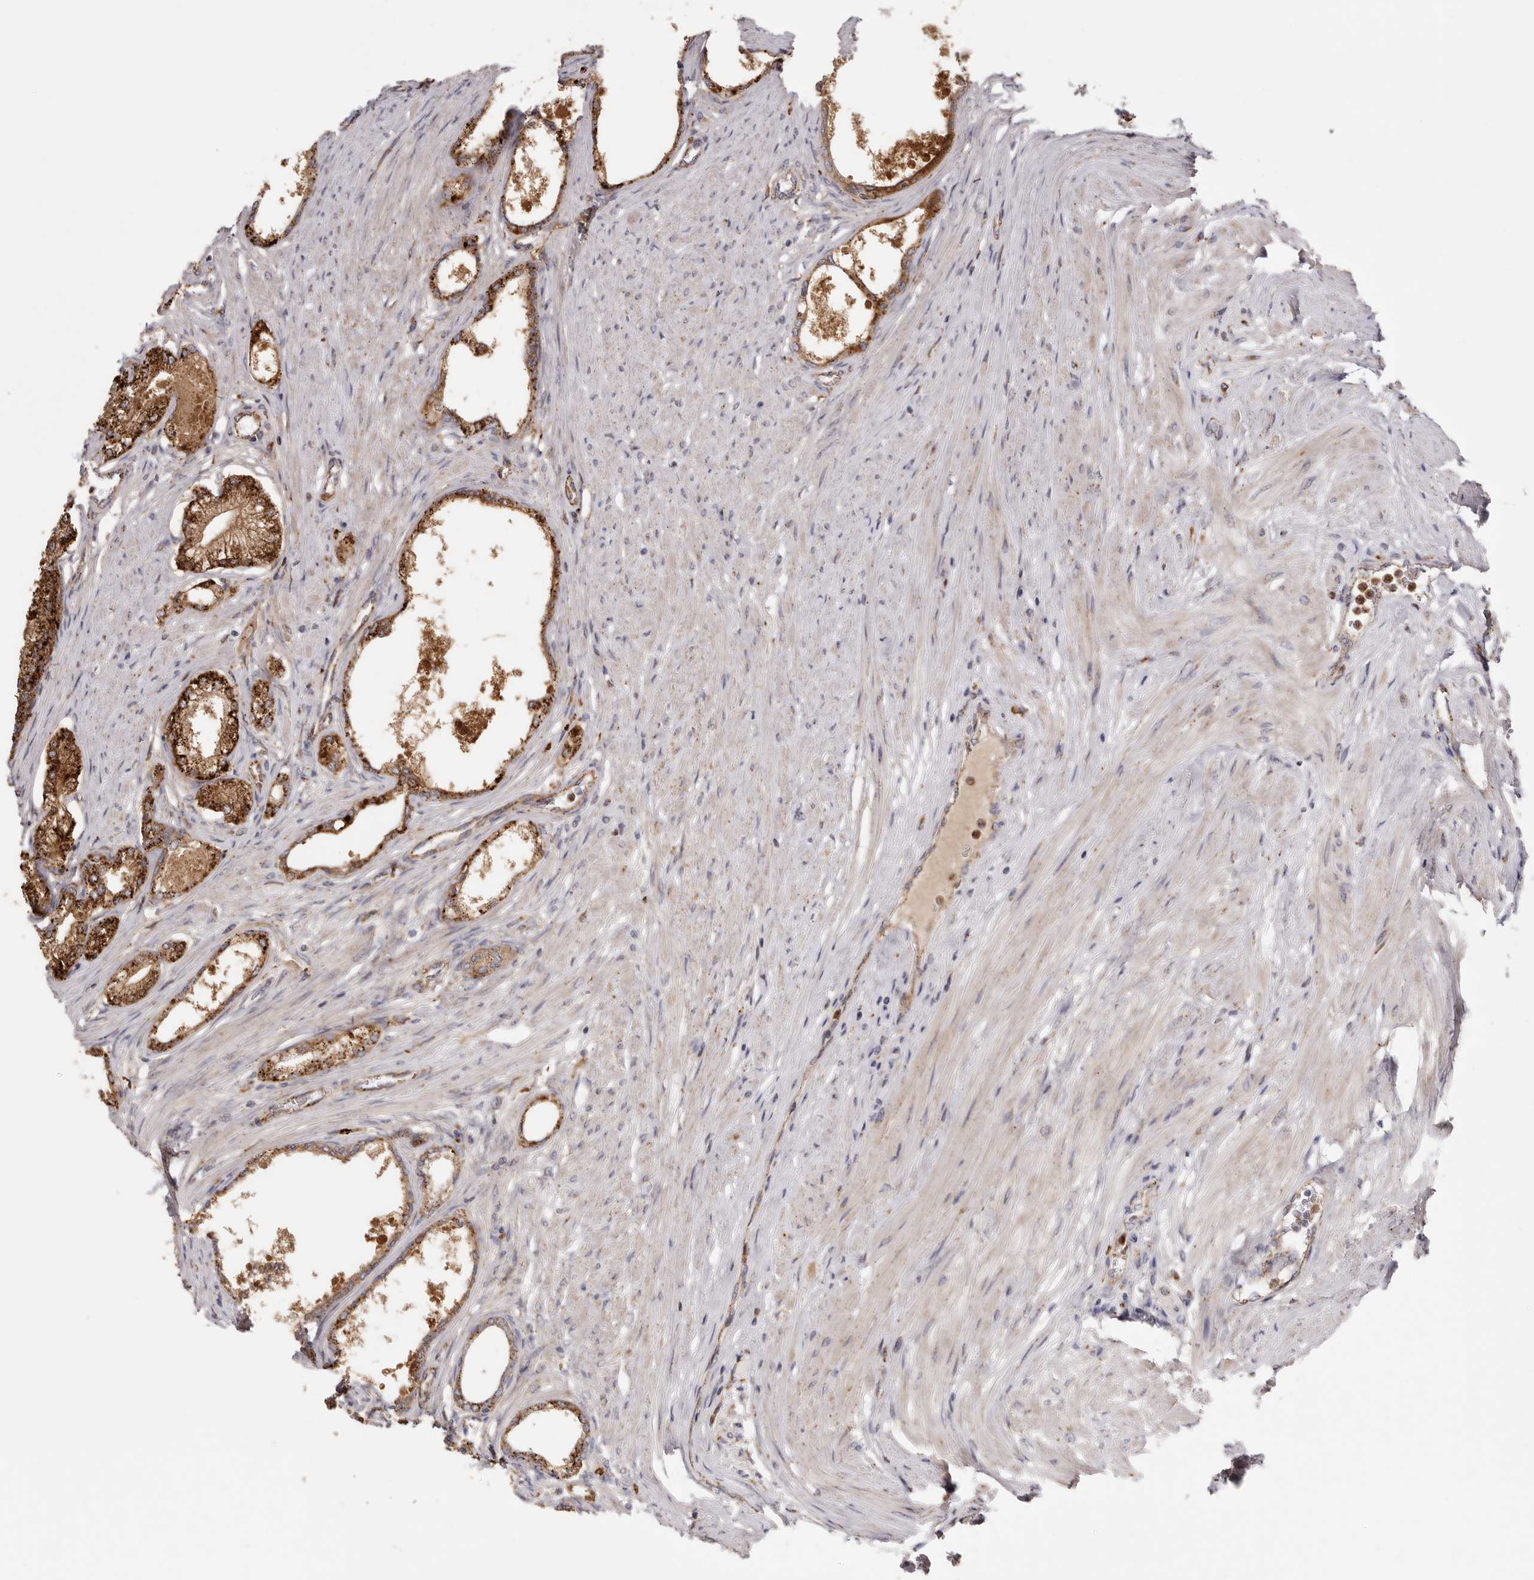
{"staining": {"intensity": "strong", "quantity": ">75%", "location": "cytoplasmic/membranous"}, "tissue": "prostate", "cell_type": "Glandular cells", "image_type": "normal", "snomed": [{"axis": "morphology", "description": "Normal tissue, NOS"}, {"axis": "morphology", "description": "Urothelial carcinoma, Low grade"}, {"axis": "topography", "description": "Urinary bladder"}, {"axis": "topography", "description": "Prostate"}], "caption": "Immunohistochemical staining of normal human prostate demonstrates high levels of strong cytoplasmic/membranous positivity in about >75% of glandular cells.", "gene": "GRN", "patient": {"sex": "male", "age": 60}}